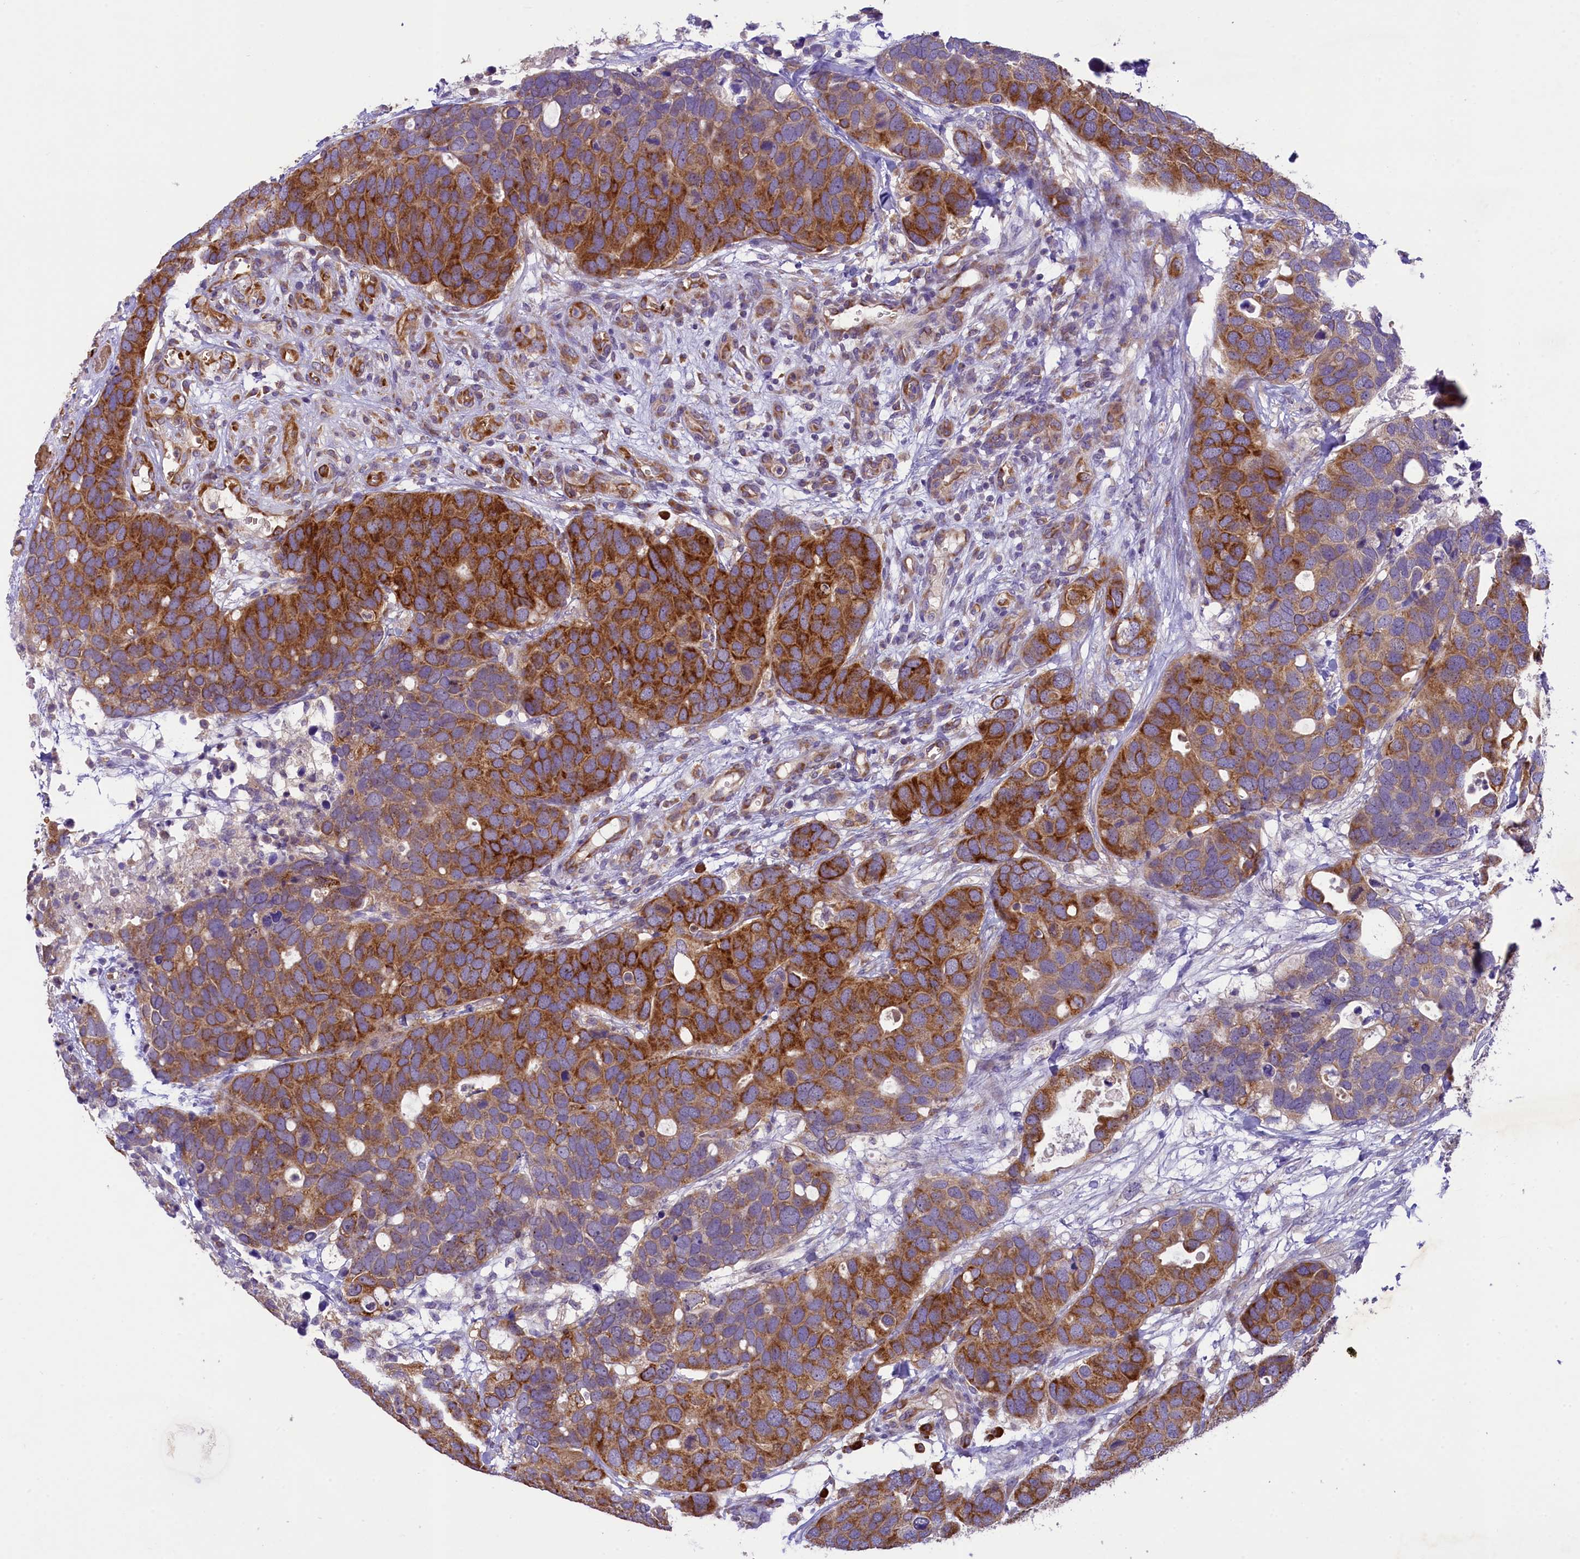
{"staining": {"intensity": "strong", "quantity": "25%-75%", "location": "cytoplasmic/membranous"}, "tissue": "breast cancer", "cell_type": "Tumor cells", "image_type": "cancer", "snomed": [{"axis": "morphology", "description": "Duct carcinoma"}, {"axis": "topography", "description": "Breast"}], "caption": "Immunohistochemistry (IHC) of human breast intraductal carcinoma reveals high levels of strong cytoplasmic/membranous expression in about 25%-75% of tumor cells.", "gene": "LARP4", "patient": {"sex": "female", "age": 83}}